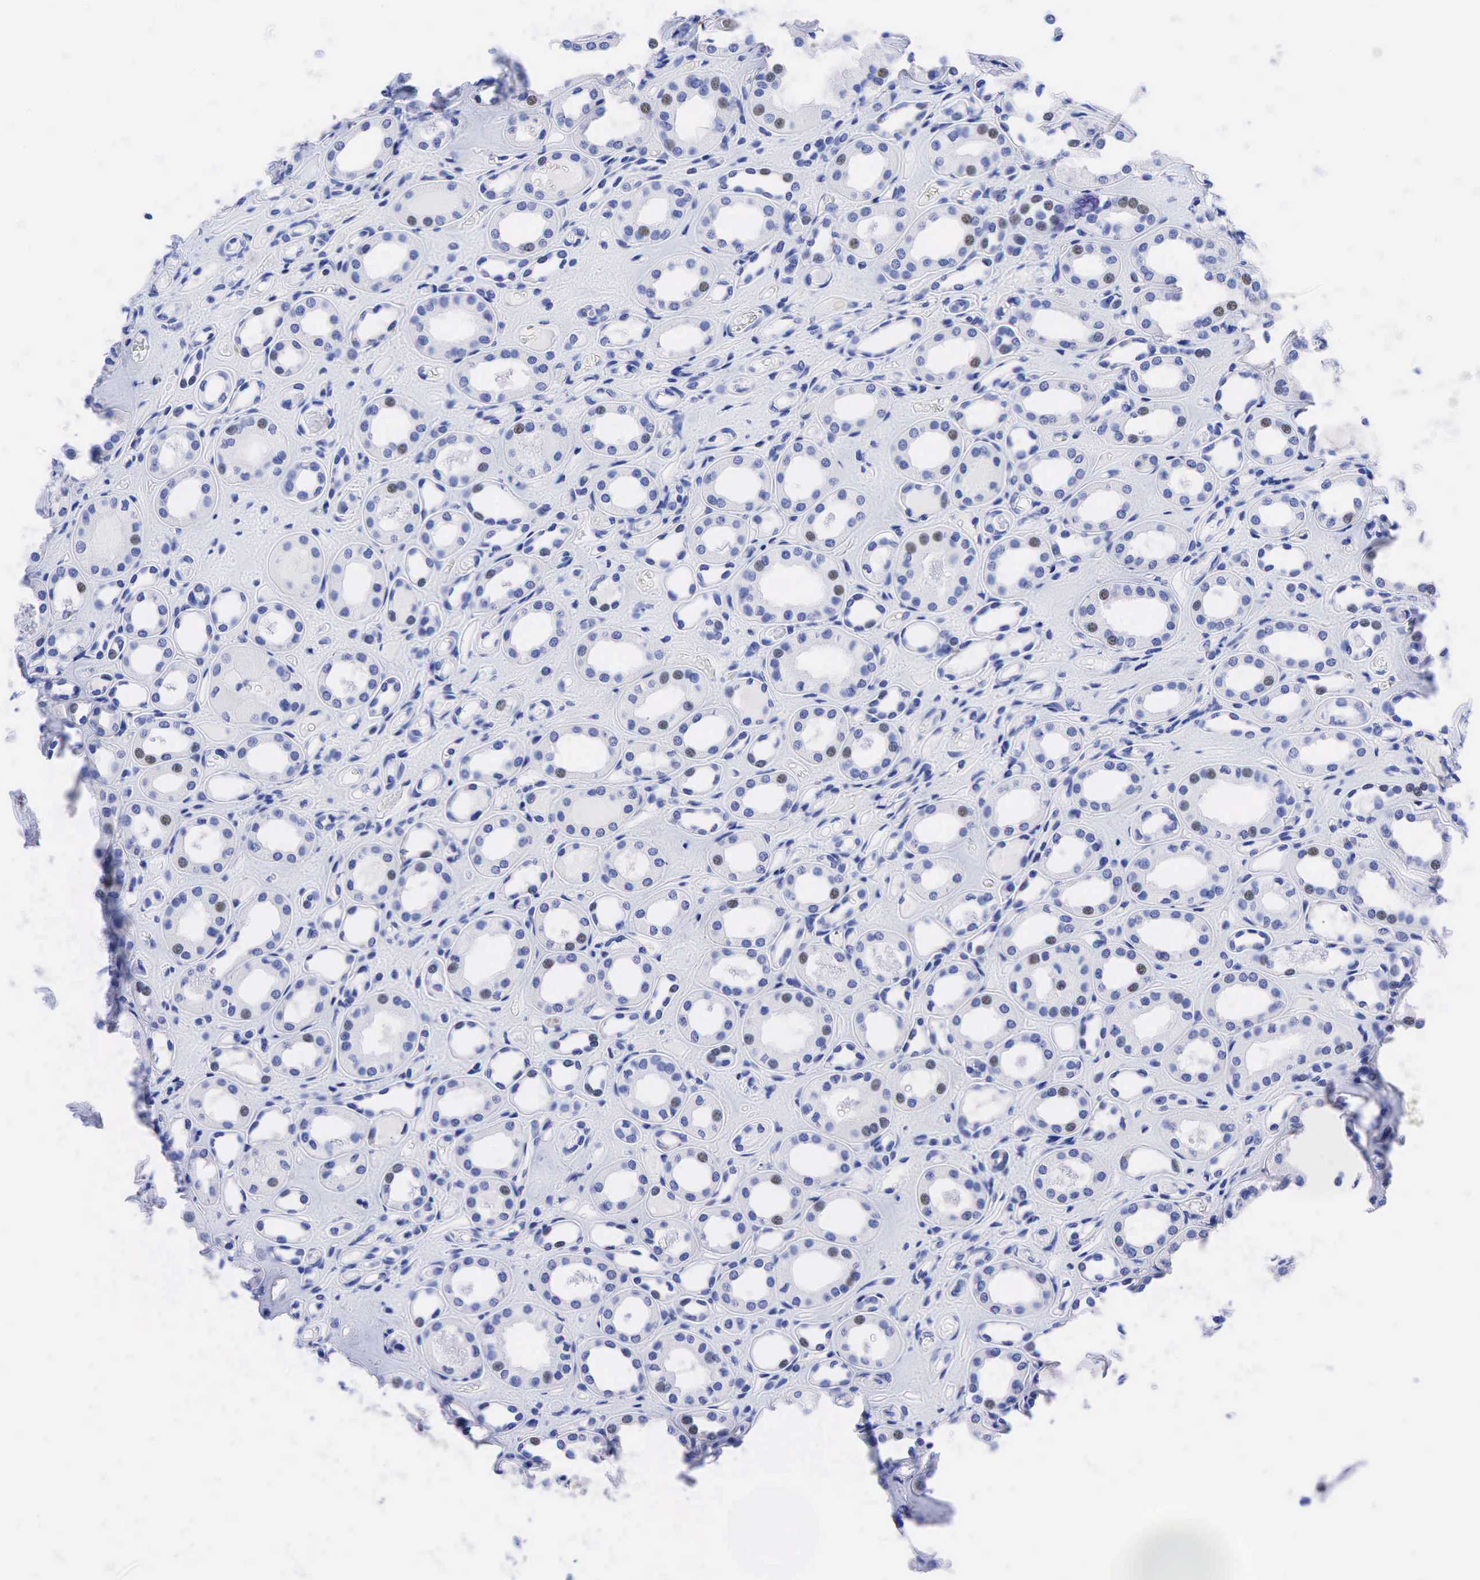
{"staining": {"intensity": "negative", "quantity": "none", "location": "none"}, "tissue": "kidney", "cell_type": "Cells in glomeruli", "image_type": "normal", "snomed": [{"axis": "morphology", "description": "Normal tissue, NOS"}, {"axis": "topography", "description": "Kidney"}], "caption": "Immunohistochemistry histopathology image of normal human kidney stained for a protein (brown), which displays no staining in cells in glomeruli. The staining was performed using DAB (3,3'-diaminobenzidine) to visualize the protein expression in brown, while the nuclei were stained in blue with hematoxylin (Magnification: 20x).", "gene": "CEACAM5", "patient": {"sex": "male", "age": 61}}